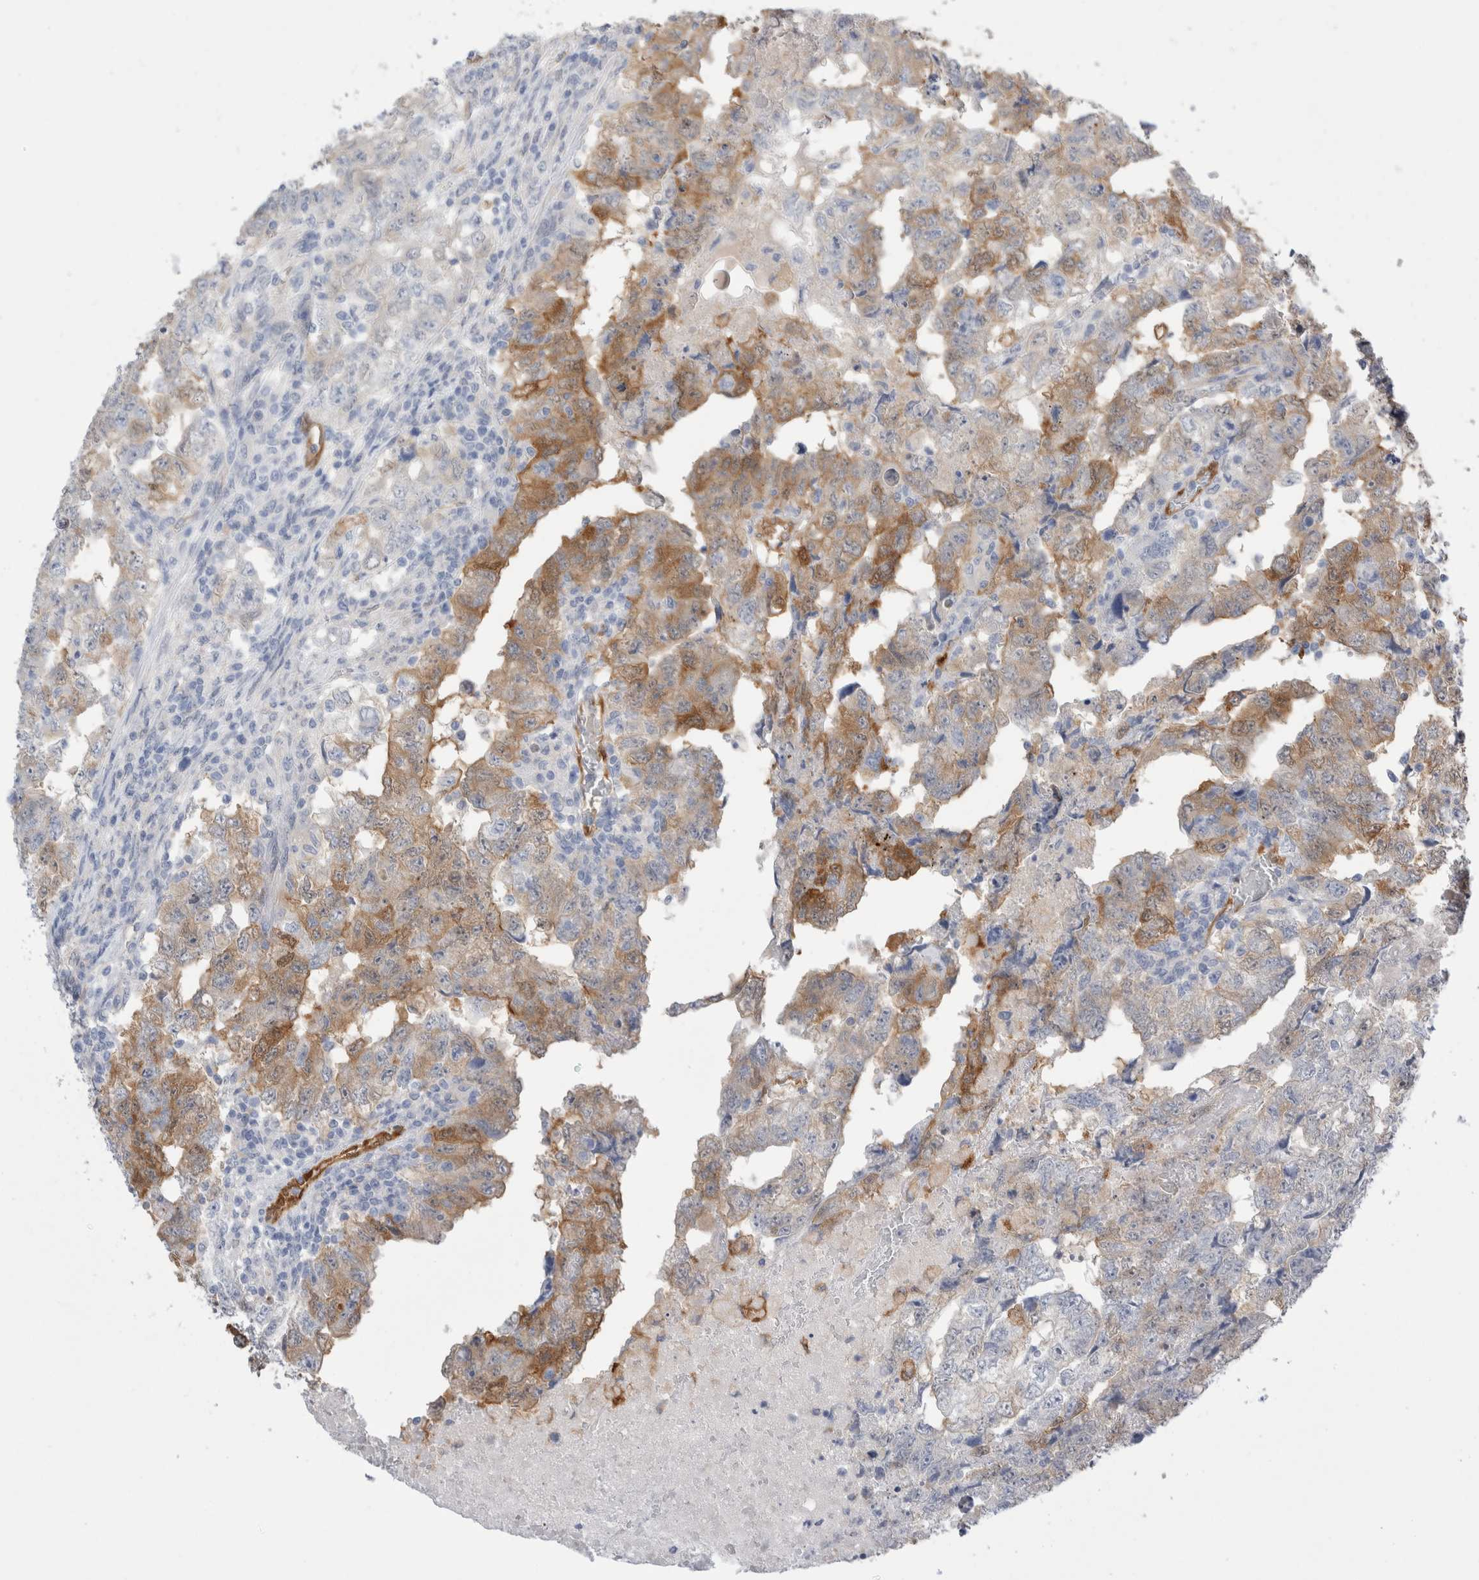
{"staining": {"intensity": "moderate", "quantity": ">75%", "location": "cytoplasmic/membranous"}, "tissue": "testis cancer", "cell_type": "Tumor cells", "image_type": "cancer", "snomed": [{"axis": "morphology", "description": "Carcinoma, Embryonal, NOS"}, {"axis": "topography", "description": "Testis"}], "caption": "Human embryonal carcinoma (testis) stained with a brown dye reveals moderate cytoplasmic/membranous positive positivity in about >75% of tumor cells.", "gene": "NAPEPLD", "patient": {"sex": "male", "age": 36}}